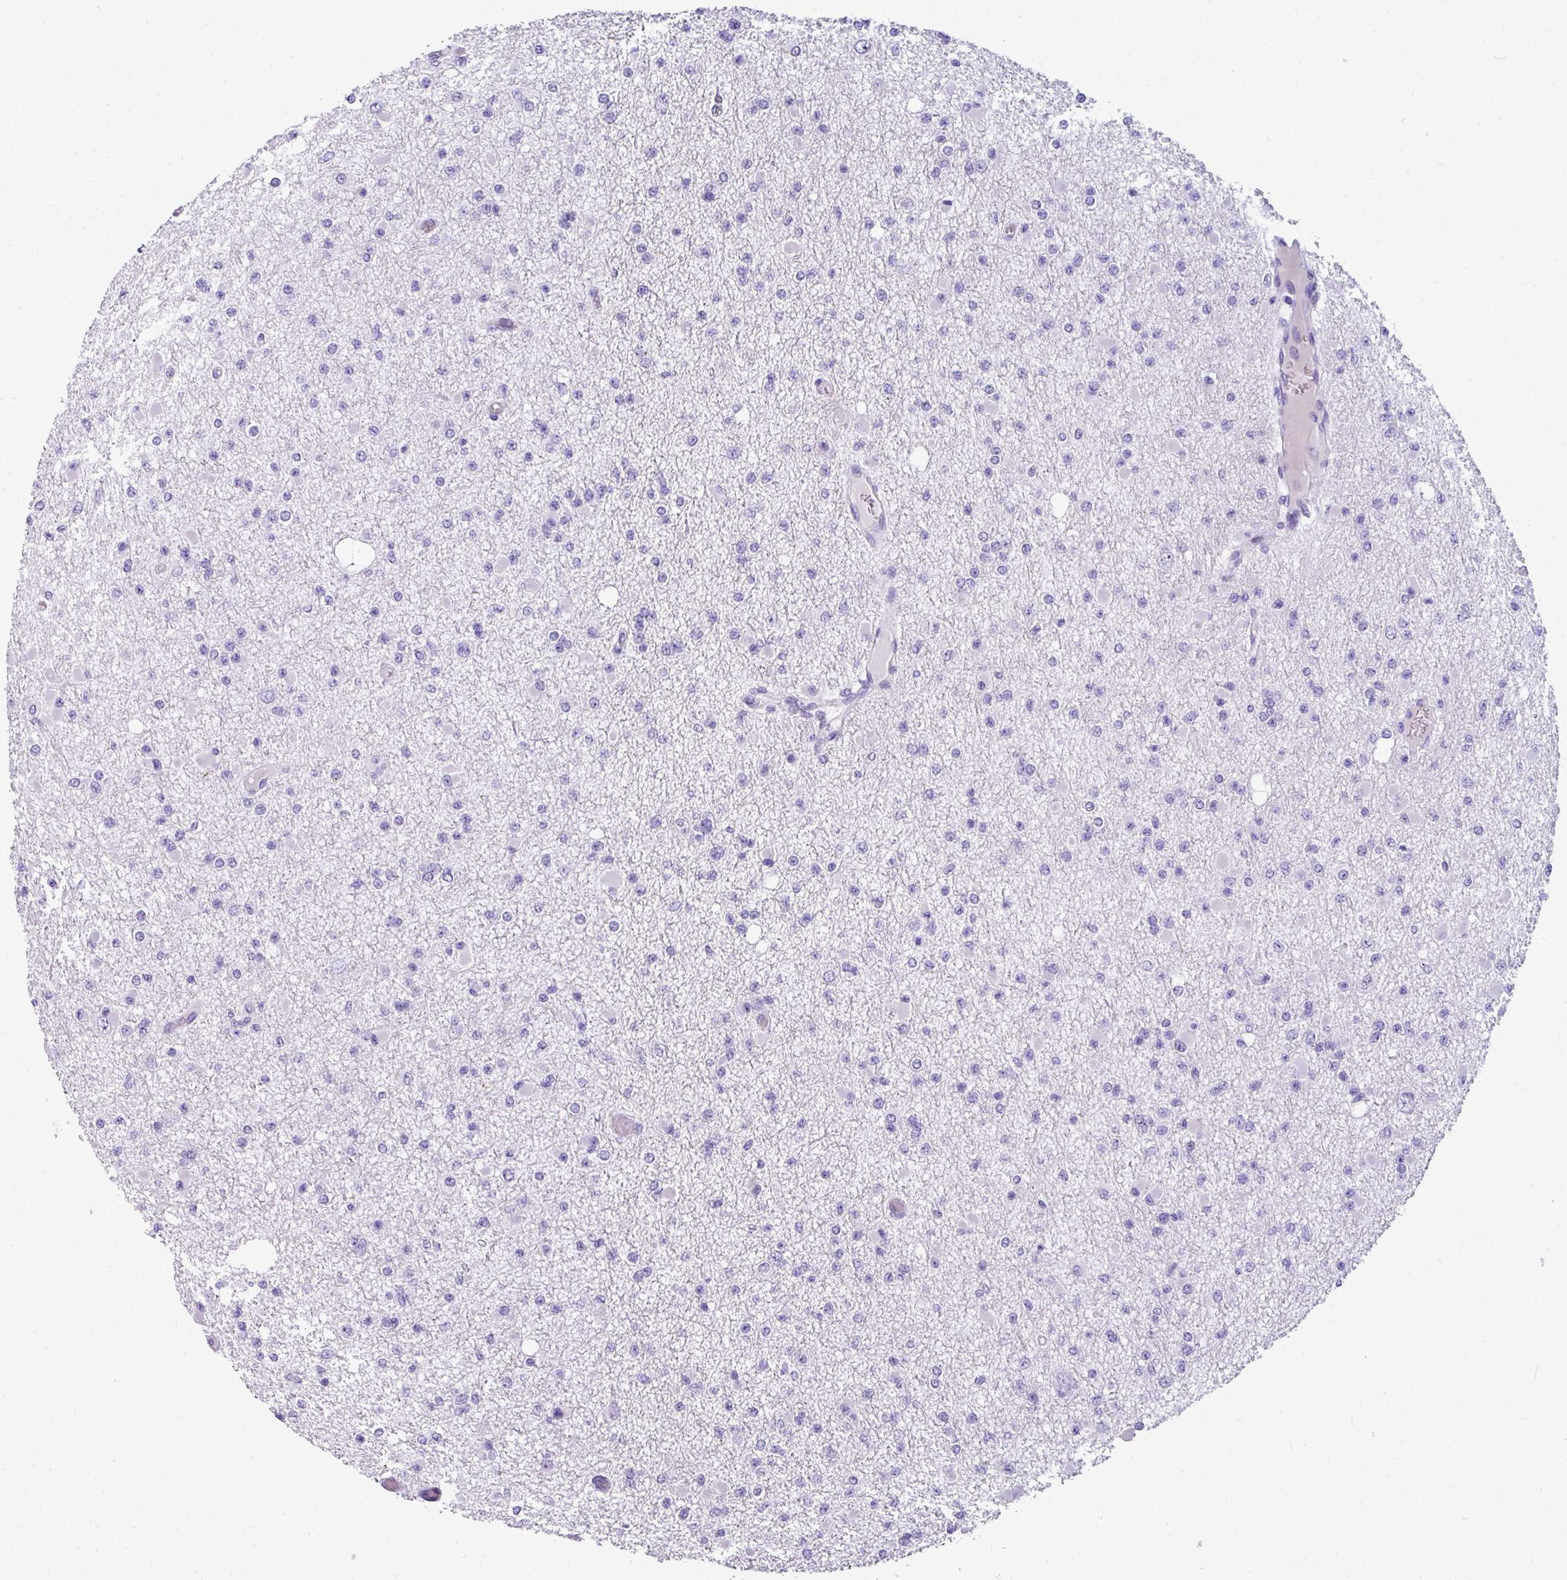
{"staining": {"intensity": "negative", "quantity": "none", "location": "none"}, "tissue": "glioma", "cell_type": "Tumor cells", "image_type": "cancer", "snomed": [{"axis": "morphology", "description": "Glioma, malignant, Low grade"}, {"axis": "topography", "description": "Brain"}], "caption": "This is an immunohistochemistry histopathology image of malignant low-grade glioma. There is no staining in tumor cells.", "gene": "MUC21", "patient": {"sex": "female", "age": 22}}